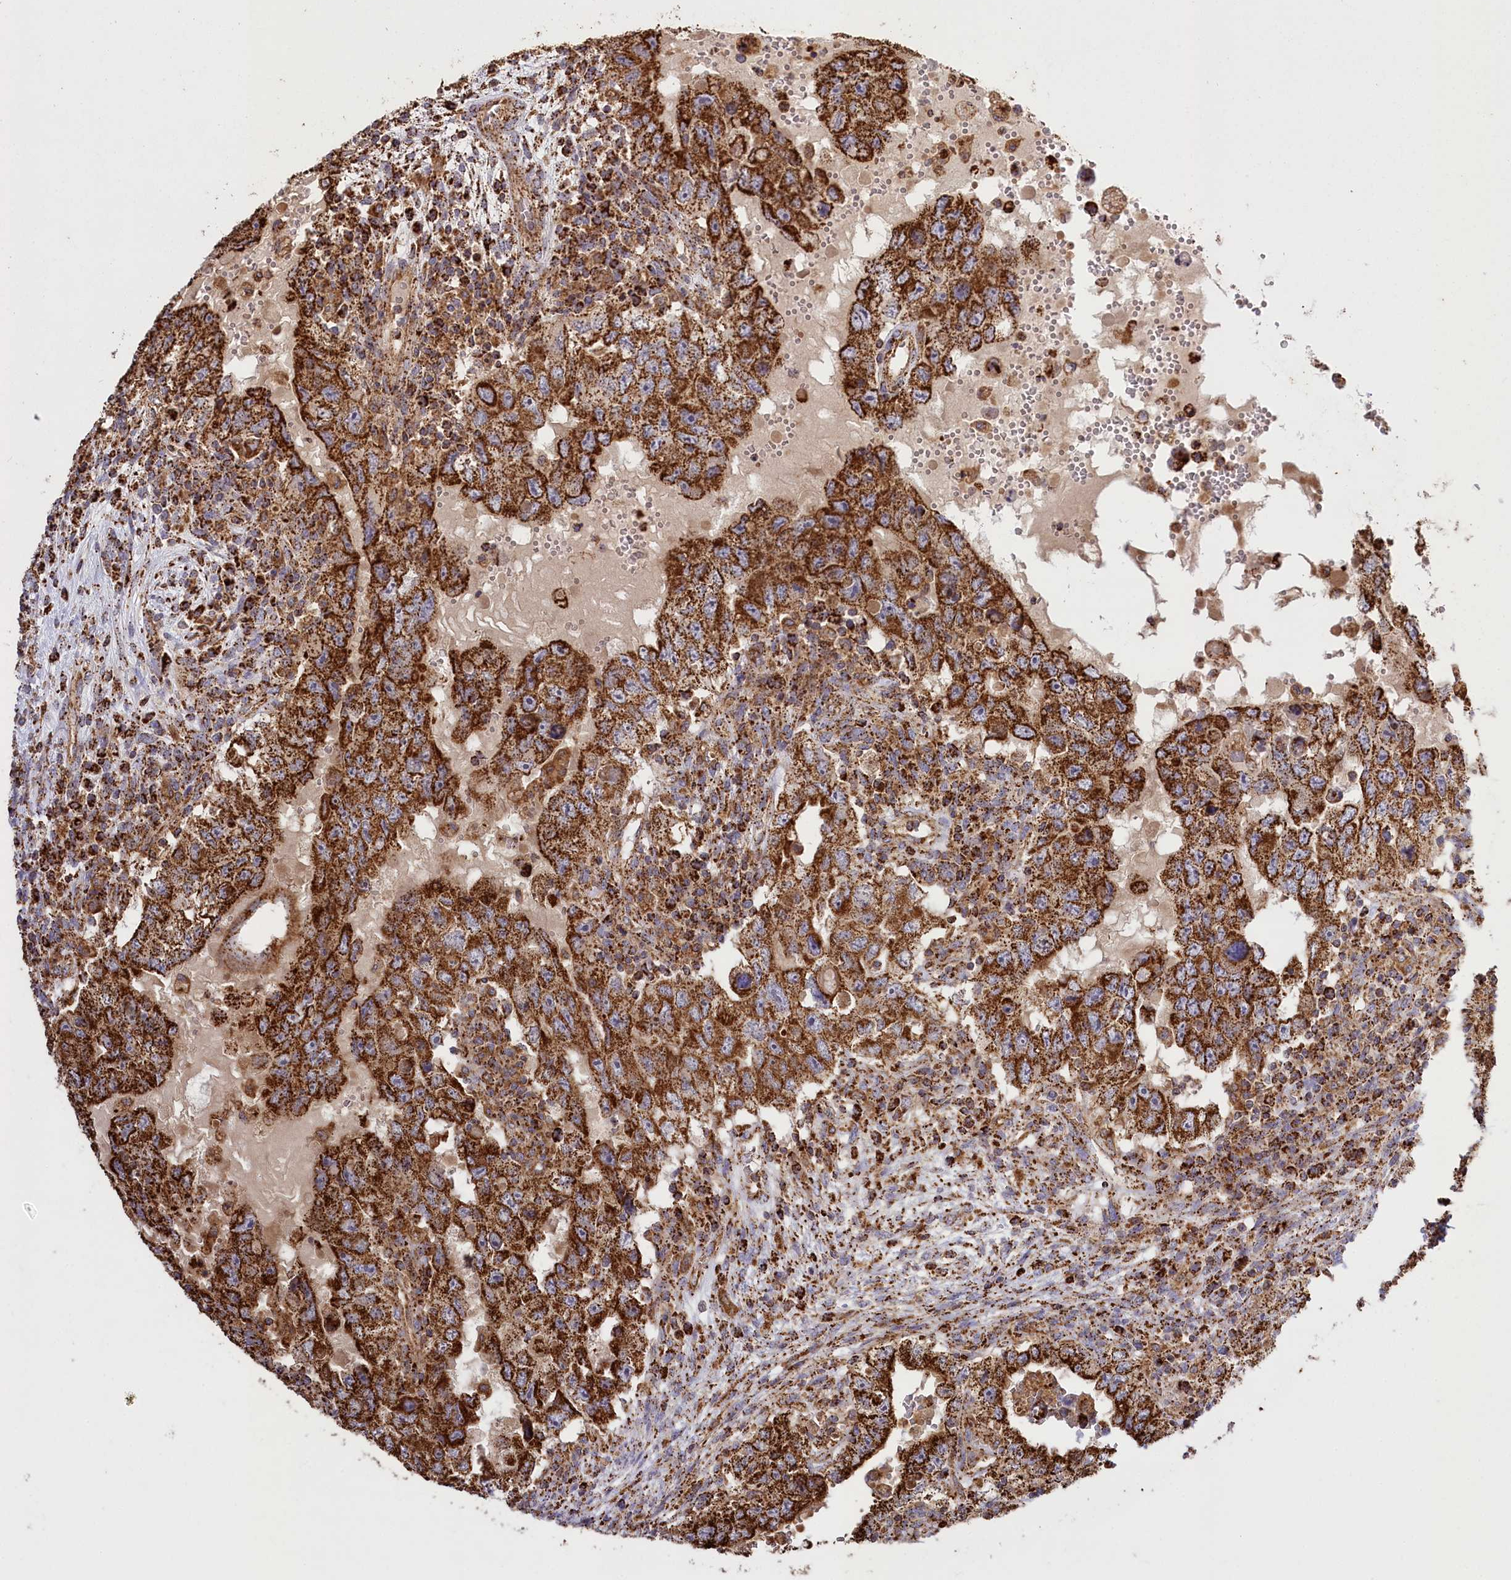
{"staining": {"intensity": "strong", "quantity": ">75%", "location": "cytoplasmic/membranous"}, "tissue": "testis cancer", "cell_type": "Tumor cells", "image_type": "cancer", "snomed": [{"axis": "morphology", "description": "Carcinoma, Embryonal, NOS"}, {"axis": "topography", "description": "Testis"}], "caption": "A high amount of strong cytoplasmic/membranous staining is appreciated in about >75% of tumor cells in embryonal carcinoma (testis) tissue. (DAB = brown stain, brightfield microscopy at high magnification).", "gene": "CARD19", "patient": {"sex": "male", "age": 26}}